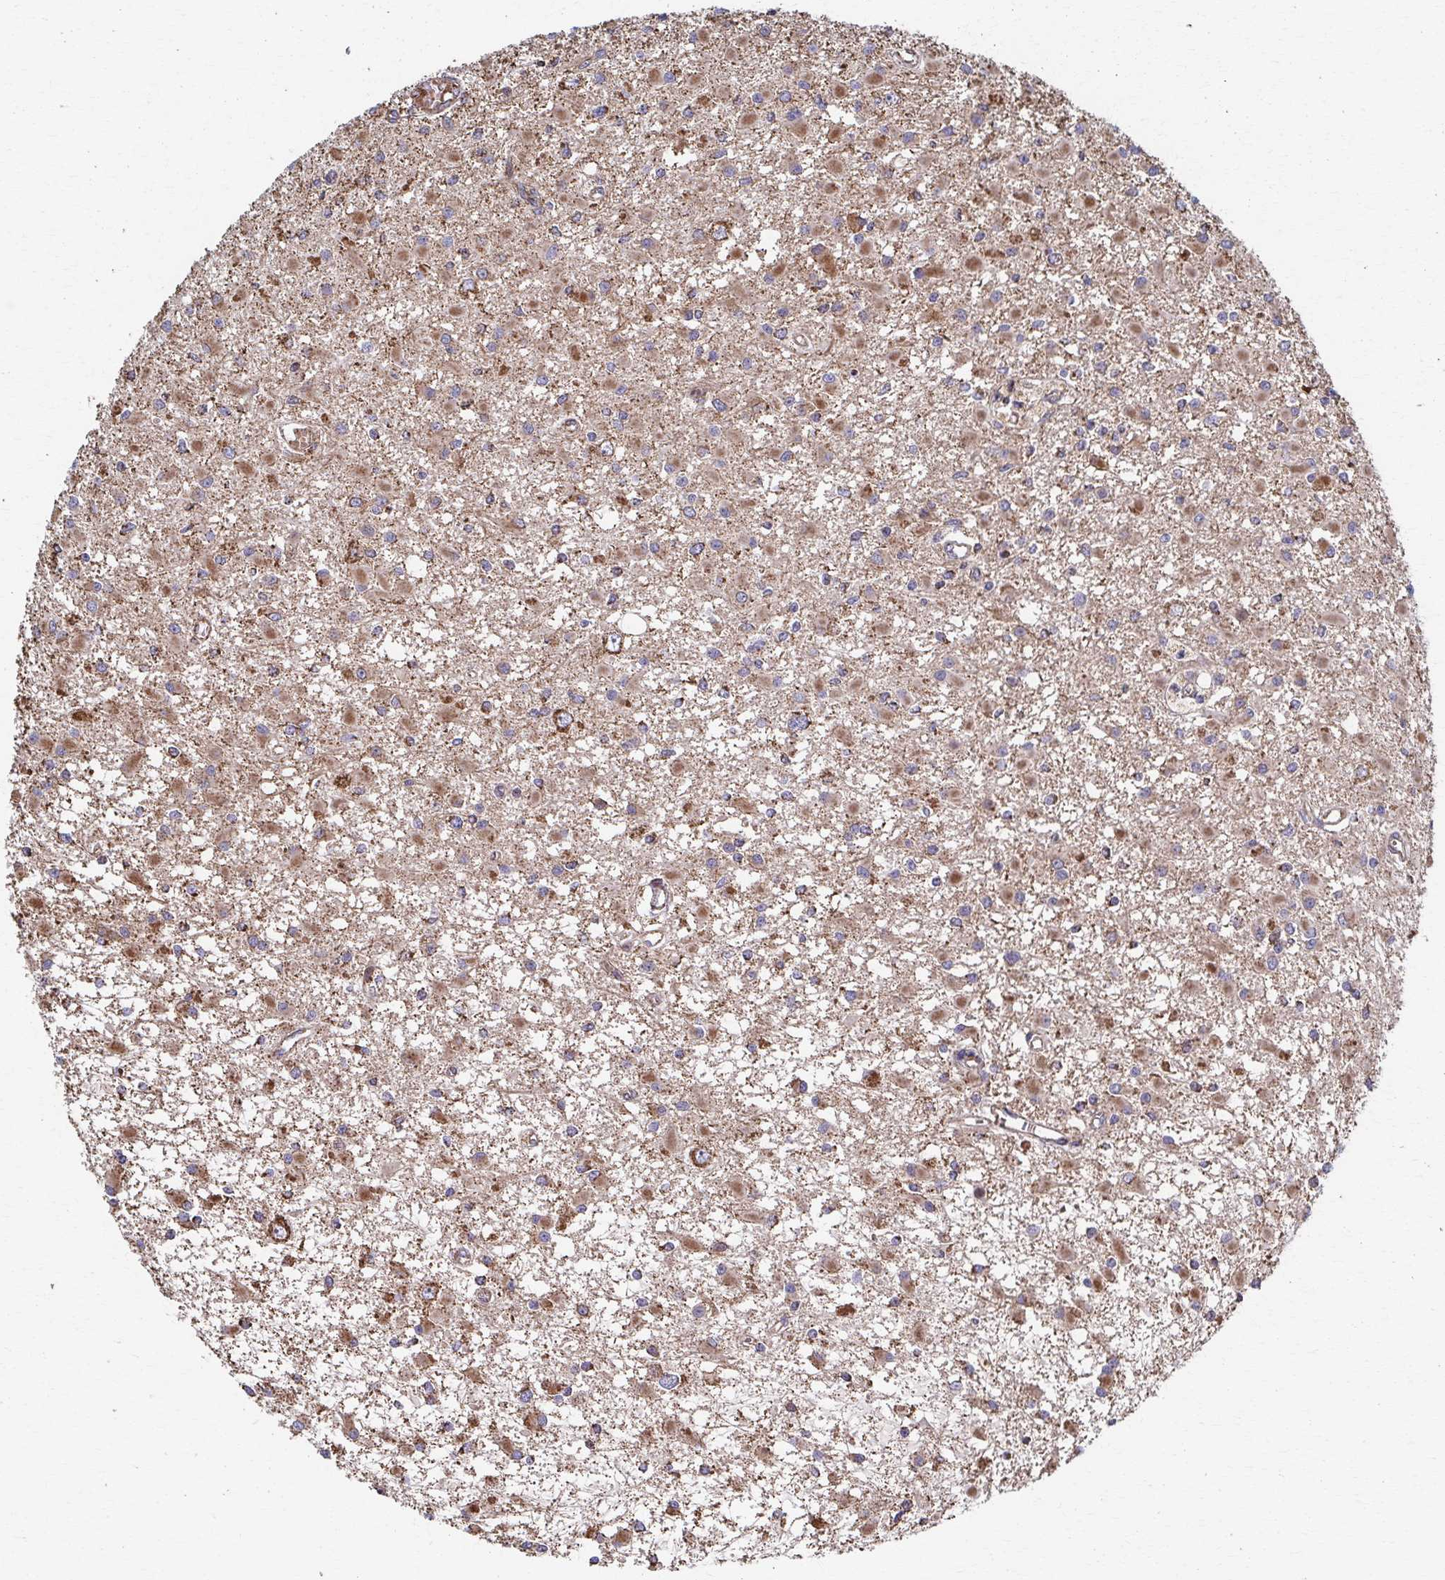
{"staining": {"intensity": "moderate", "quantity": "25%-75%", "location": "cytoplasmic/membranous"}, "tissue": "glioma", "cell_type": "Tumor cells", "image_type": "cancer", "snomed": [{"axis": "morphology", "description": "Glioma, malignant, High grade"}, {"axis": "topography", "description": "Brain"}], "caption": "High-magnification brightfield microscopy of glioma stained with DAB (brown) and counterstained with hematoxylin (blue). tumor cells exhibit moderate cytoplasmic/membranous positivity is seen in about25%-75% of cells. (DAB (3,3'-diaminobenzidine) = brown stain, brightfield microscopy at high magnification).", "gene": "SAT1", "patient": {"sex": "male", "age": 54}}